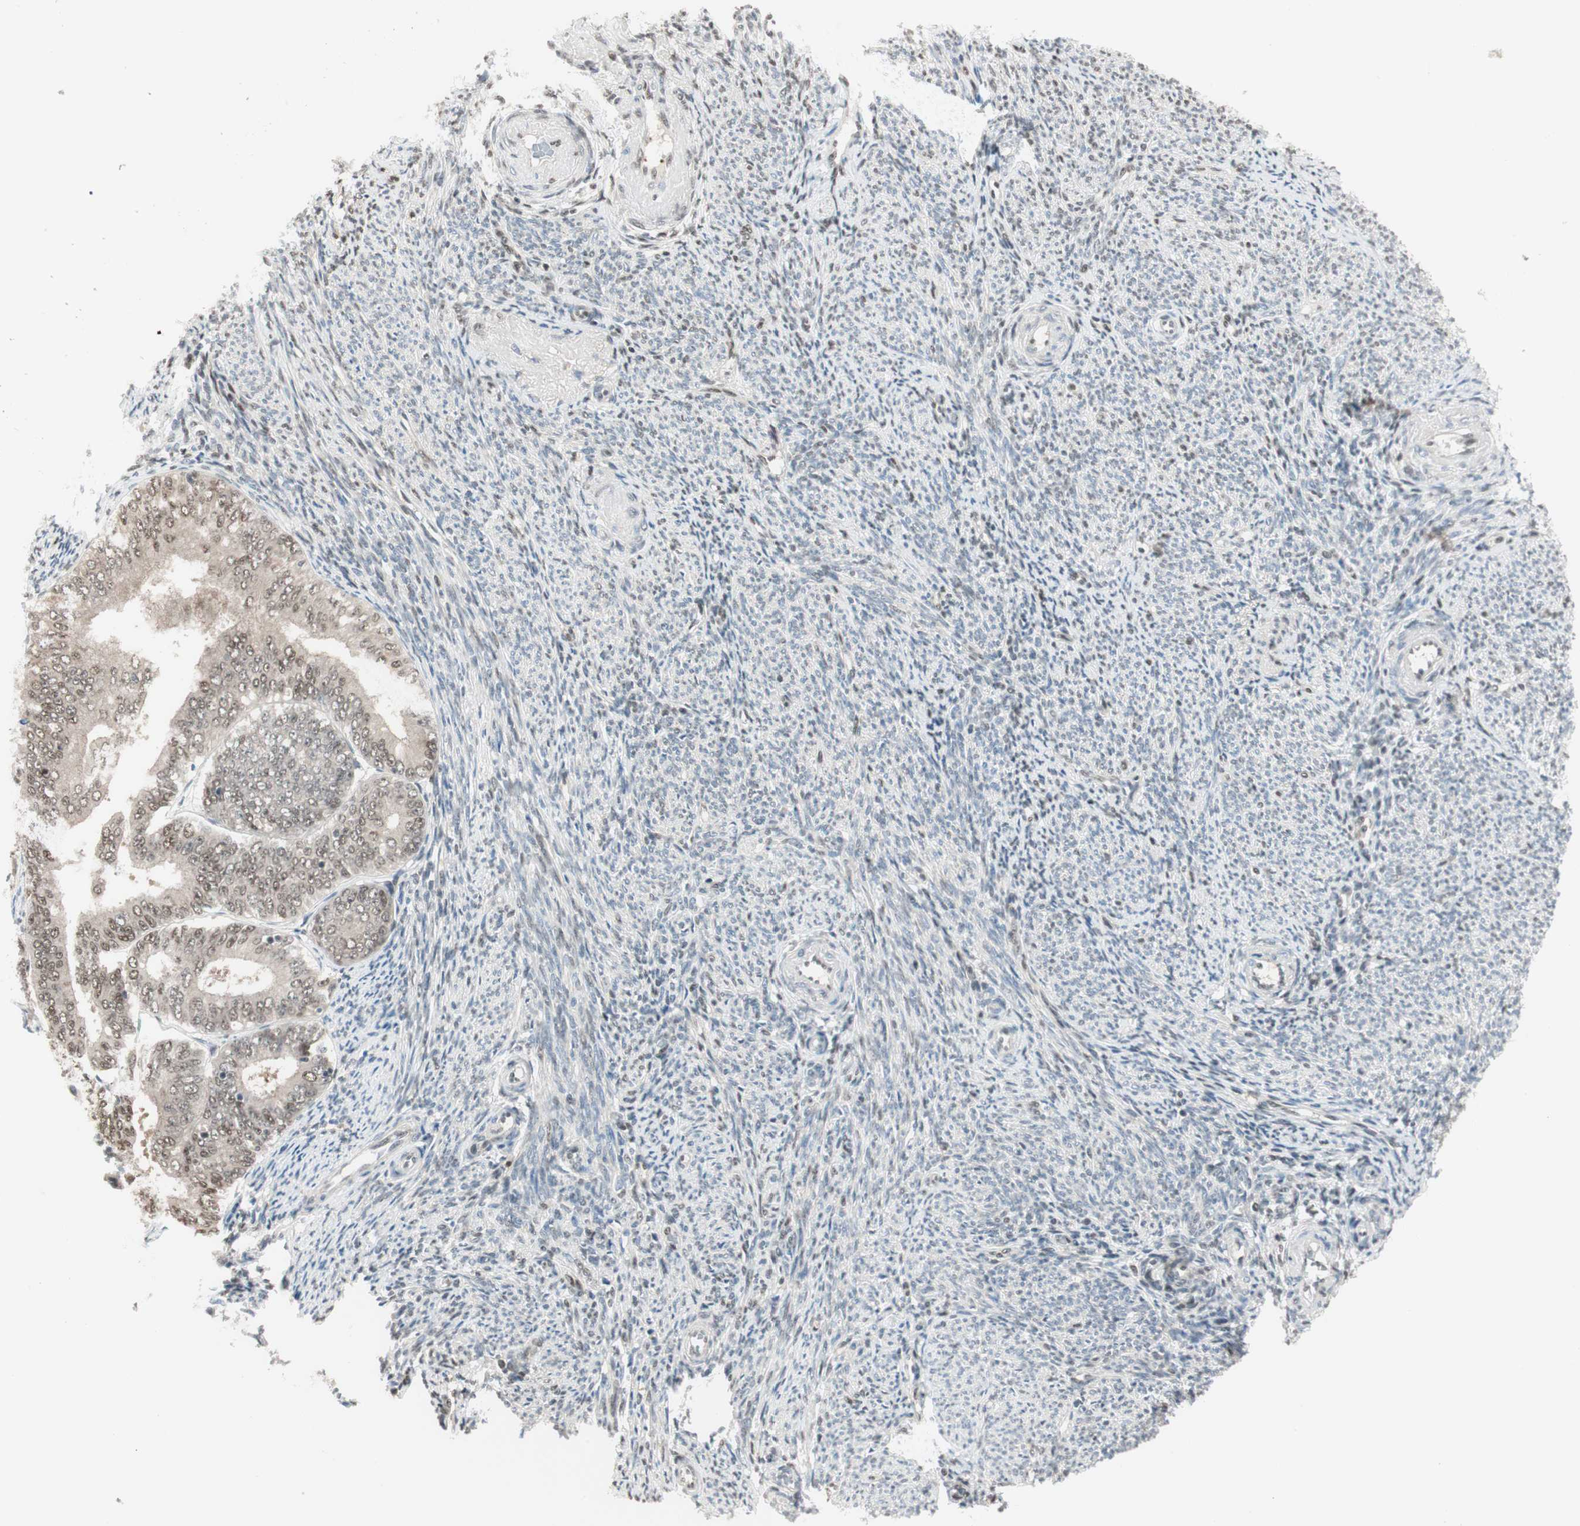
{"staining": {"intensity": "weak", "quantity": ">75%", "location": "cytoplasmic/membranous,nuclear"}, "tissue": "endometrial cancer", "cell_type": "Tumor cells", "image_type": "cancer", "snomed": [{"axis": "morphology", "description": "Adenocarcinoma, NOS"}, {"axis": "topography", "description": "Endometrium"}], "caption": "Protein staining of adenocarcinoma (endometrial) tissue exhibits weak cytoplasmic/membranous and nuclear expression in about >75% of tumor cells.", "gene": "LONP2", "patient": {"sex": "female", "age": 63}}